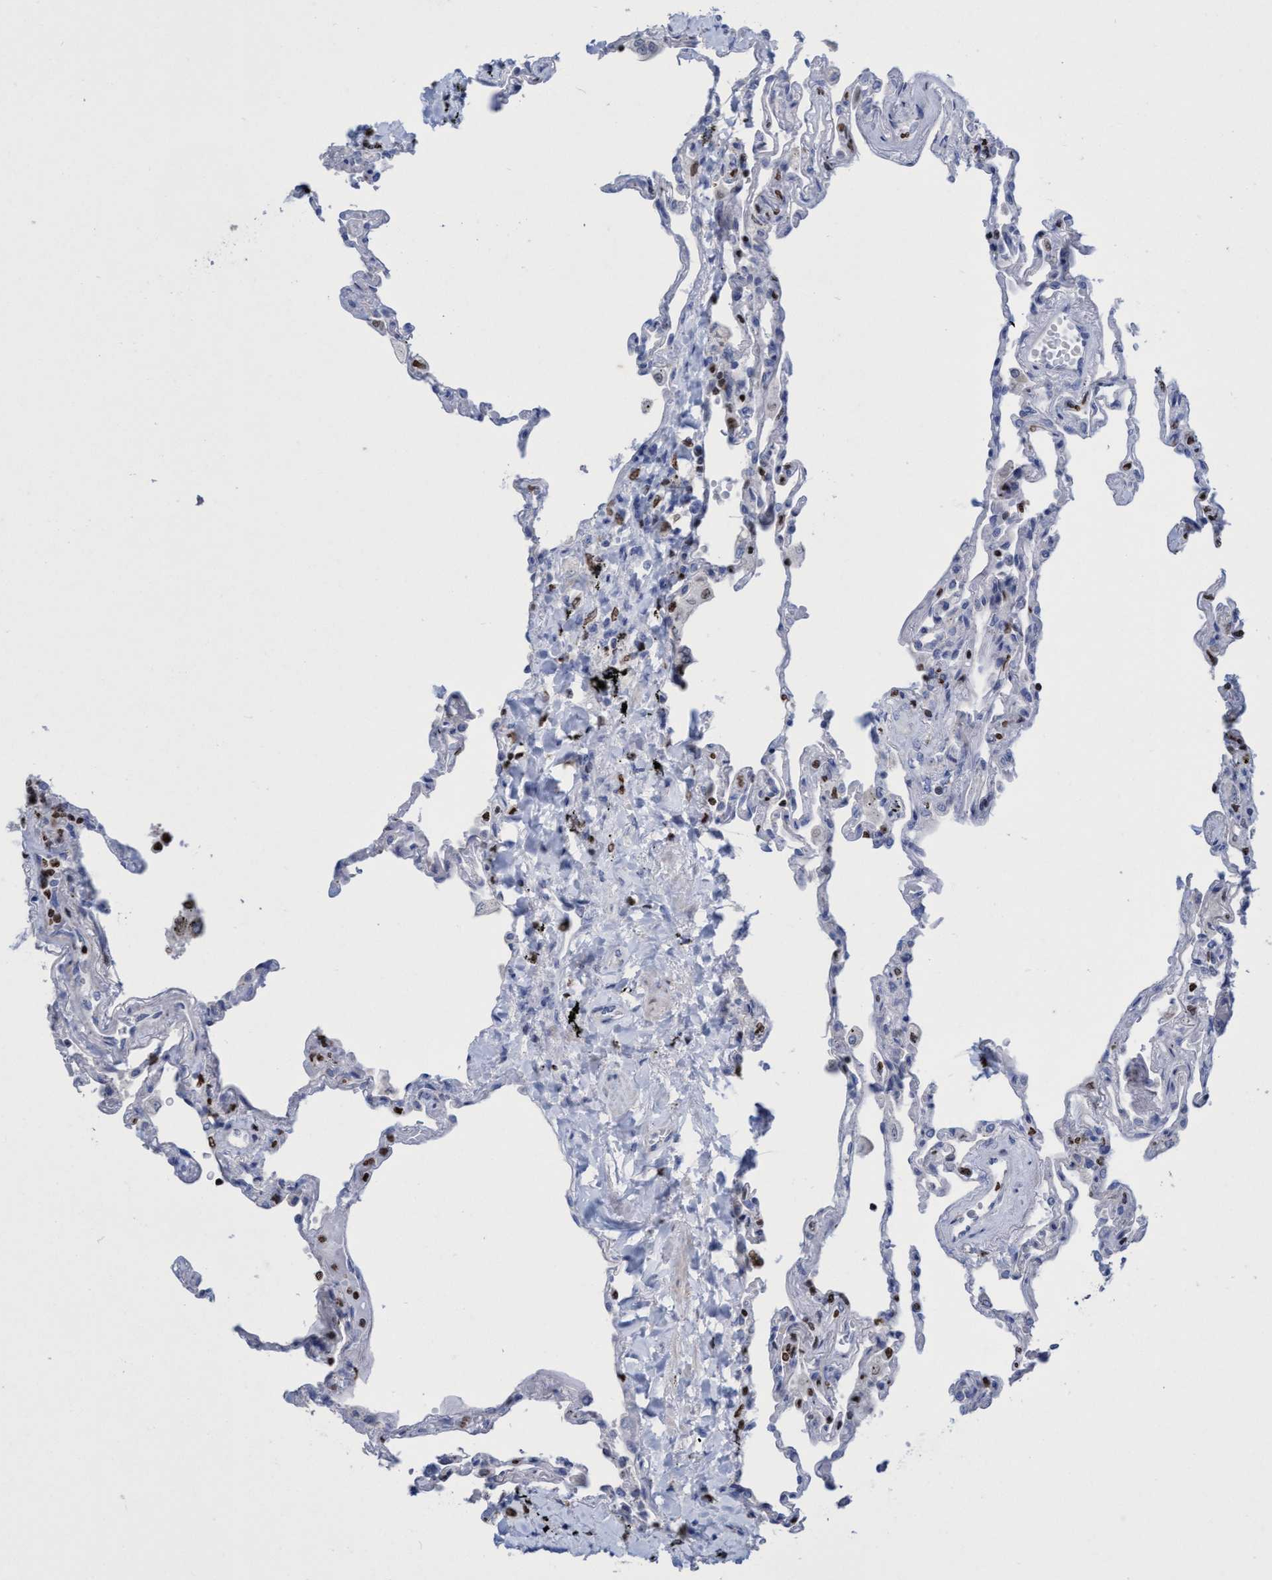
{"staining": {"intensity": "moderate", "quantity": "<25%", "location": "nuclear"}, "tissue": "lung", "cell_type": "Alveolar cells", "image_type": "normal", "snomed": [{"axis": "morphology", "description": "Normal tissue, NOS"}, {"axis": "topography", "description": "Lung"}], "caption": "A low amount of moderate nuclear positivity is appreciated in about <25% of alveolar cells in normal lung. (DAB (3,3'-diaminobenzidine) = brown stain, brightfield microscopy at high magnification).", "gene": "CBX2", "patient": {"sex": "male", "age": 59}}